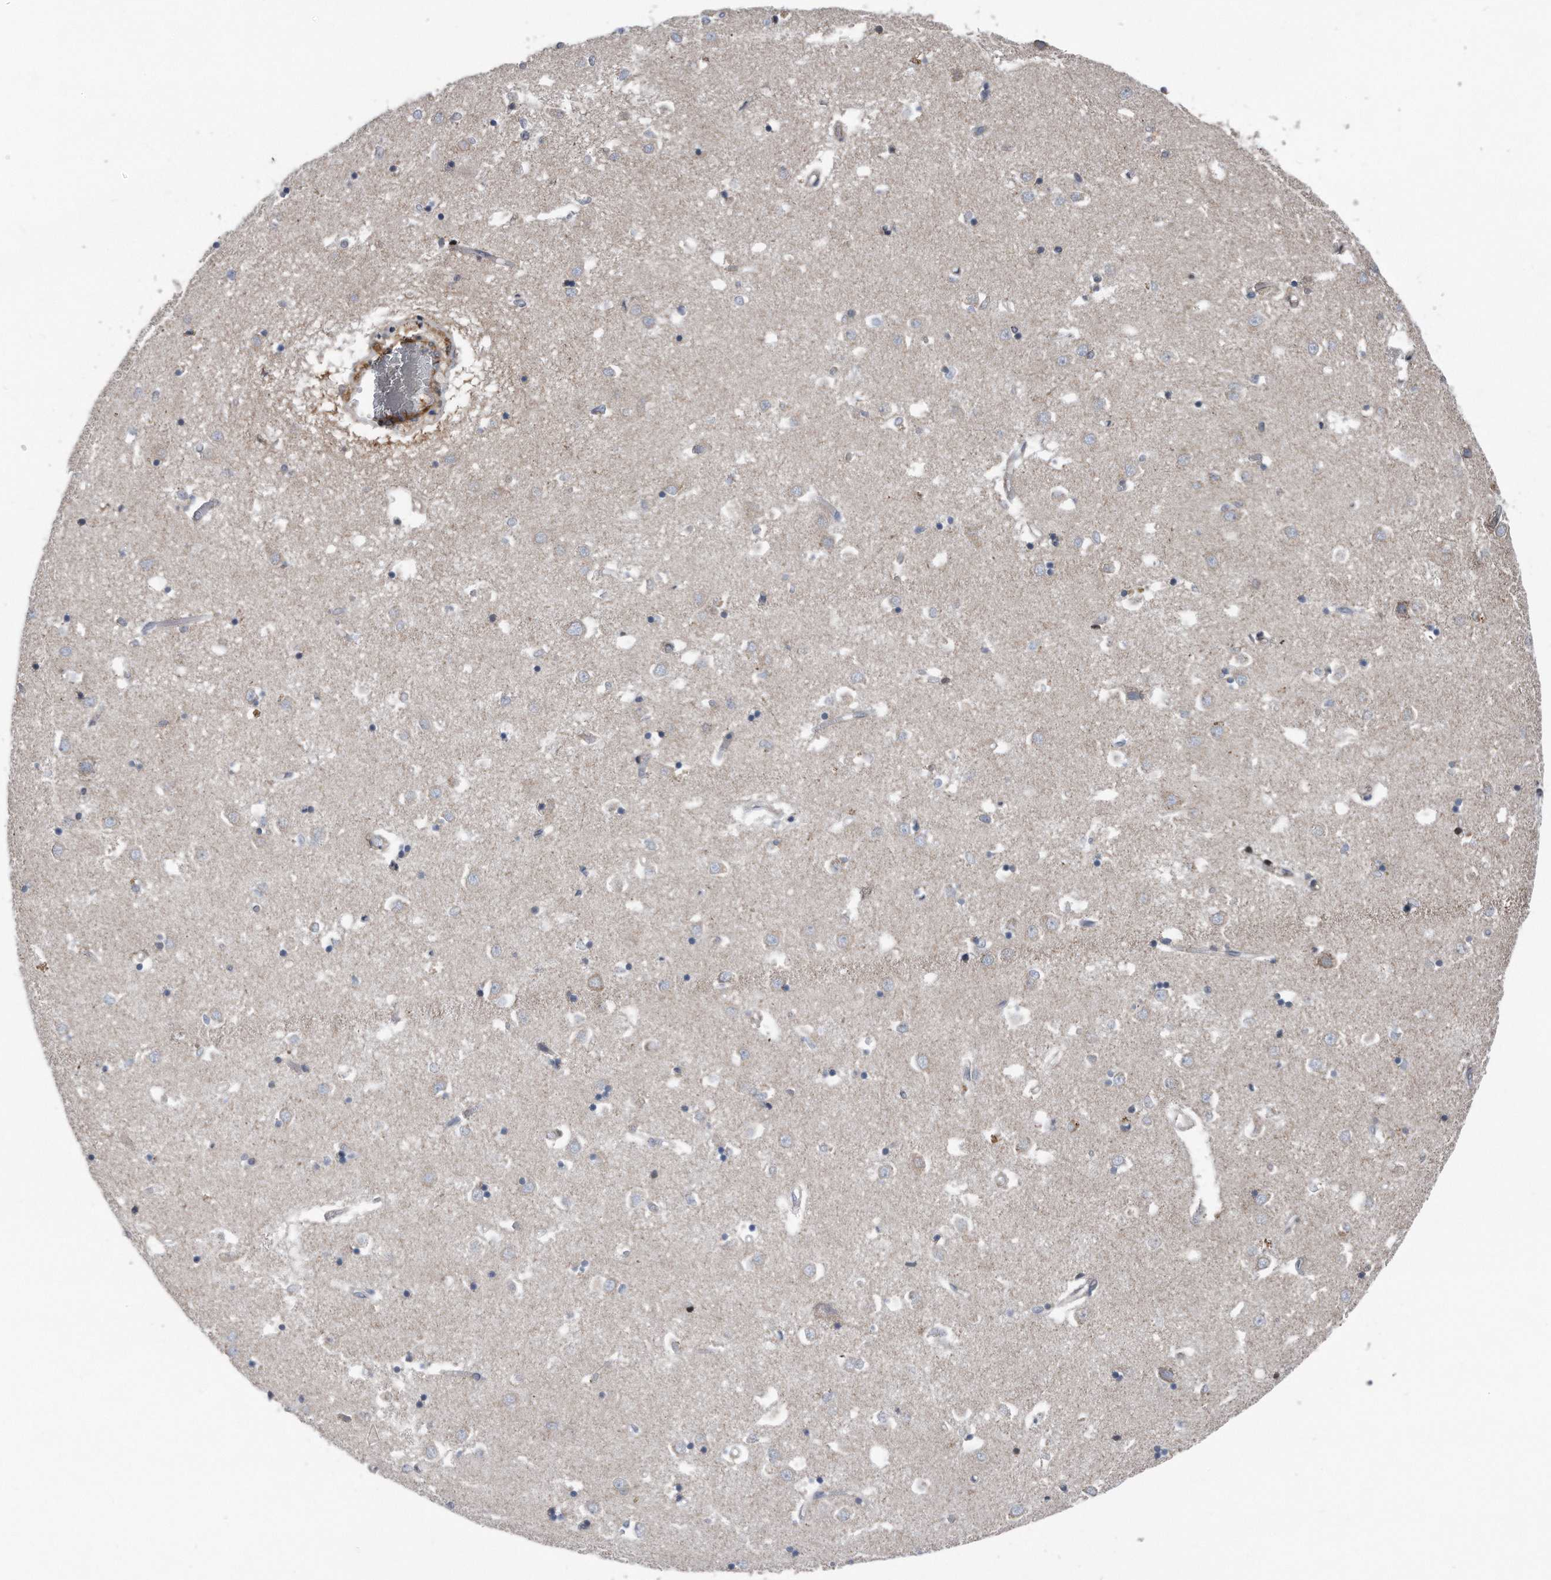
{"staining": {"intensity": "weak", "quantity": "<25%", "location": "cytoplasmic/membranous"}, "tissue": "caudate", "cell_type": "Glial cells", "image_type": "normal", "snomed": [{"axis": "morphology", "description": "Normal tissue, NOS"}, {"axis": "topography", "description": "Lateral ventricle wall"}], "caption": "Micrograph shows no significant protein positivity in glial cells of benign caudate. Nuclei are stained in blue.", "gene": "DST", "patient": {"sex": "male", "age": 70}}